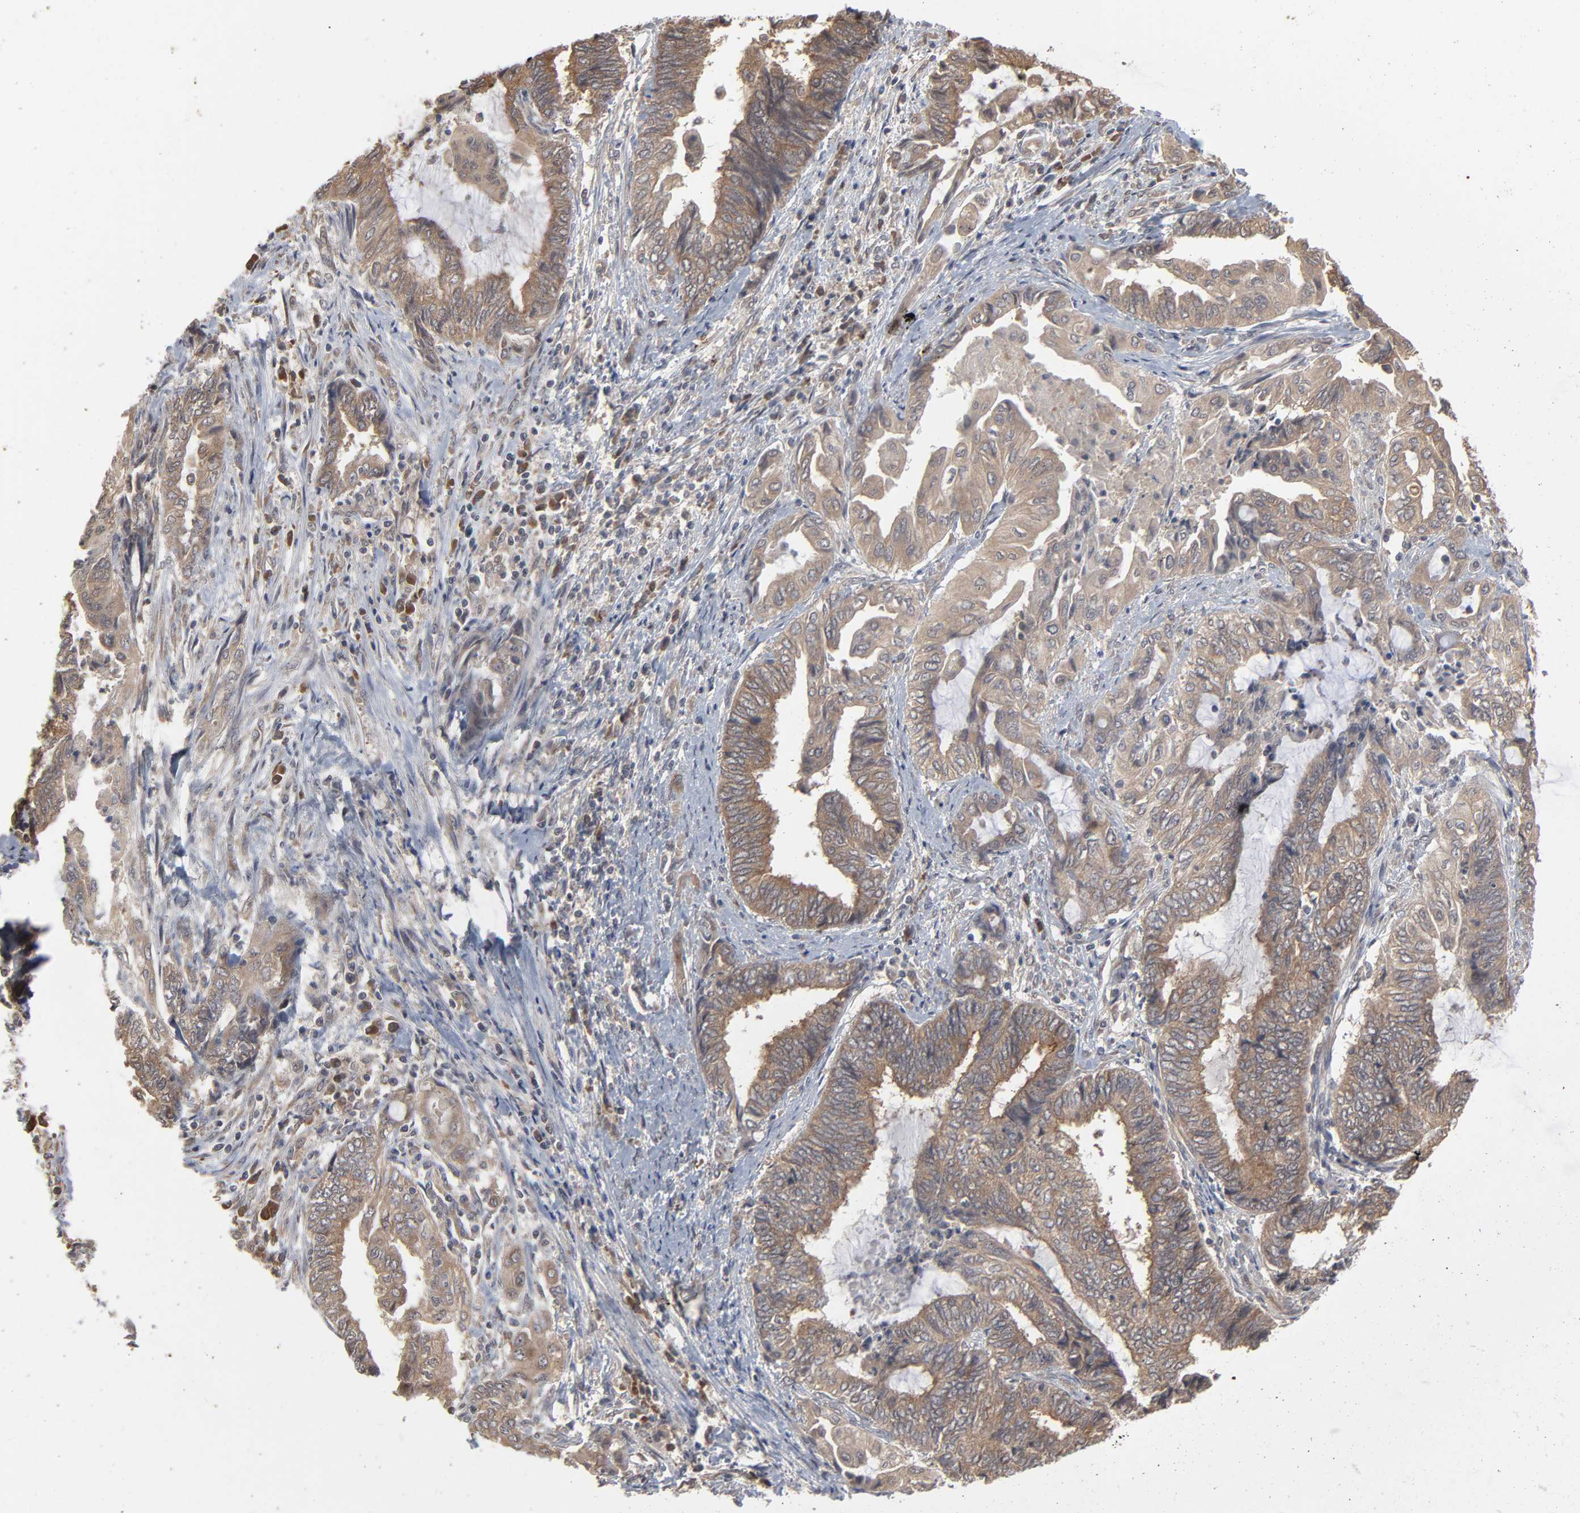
{"staining": {"intensity": "weak", "quantity": ">75%", "location": "cytoplasmic/membranous"}, "tissue": "endometrial cancer", "cell_type": "Tumor cells", "image_type": "cancer", "snomed": [{"axis": "morphology", "description": "Adenocarcinoma, NOS"}, {"axis": "topography", "description": "Uterus"}, {"axis": "topography", "description": "Endometrium"}], "caption": "Brown immunohistochemical staining in human endometrial cancer (adenocarcinoma) reveals weak cytoplasmic/membranous staining in approximately >75% of tumor cells. The protein is shown in brown color, while the nuclei are stained blue.", "gene": "SCFD1", "patient": {"sex": "female", "age": 70}}